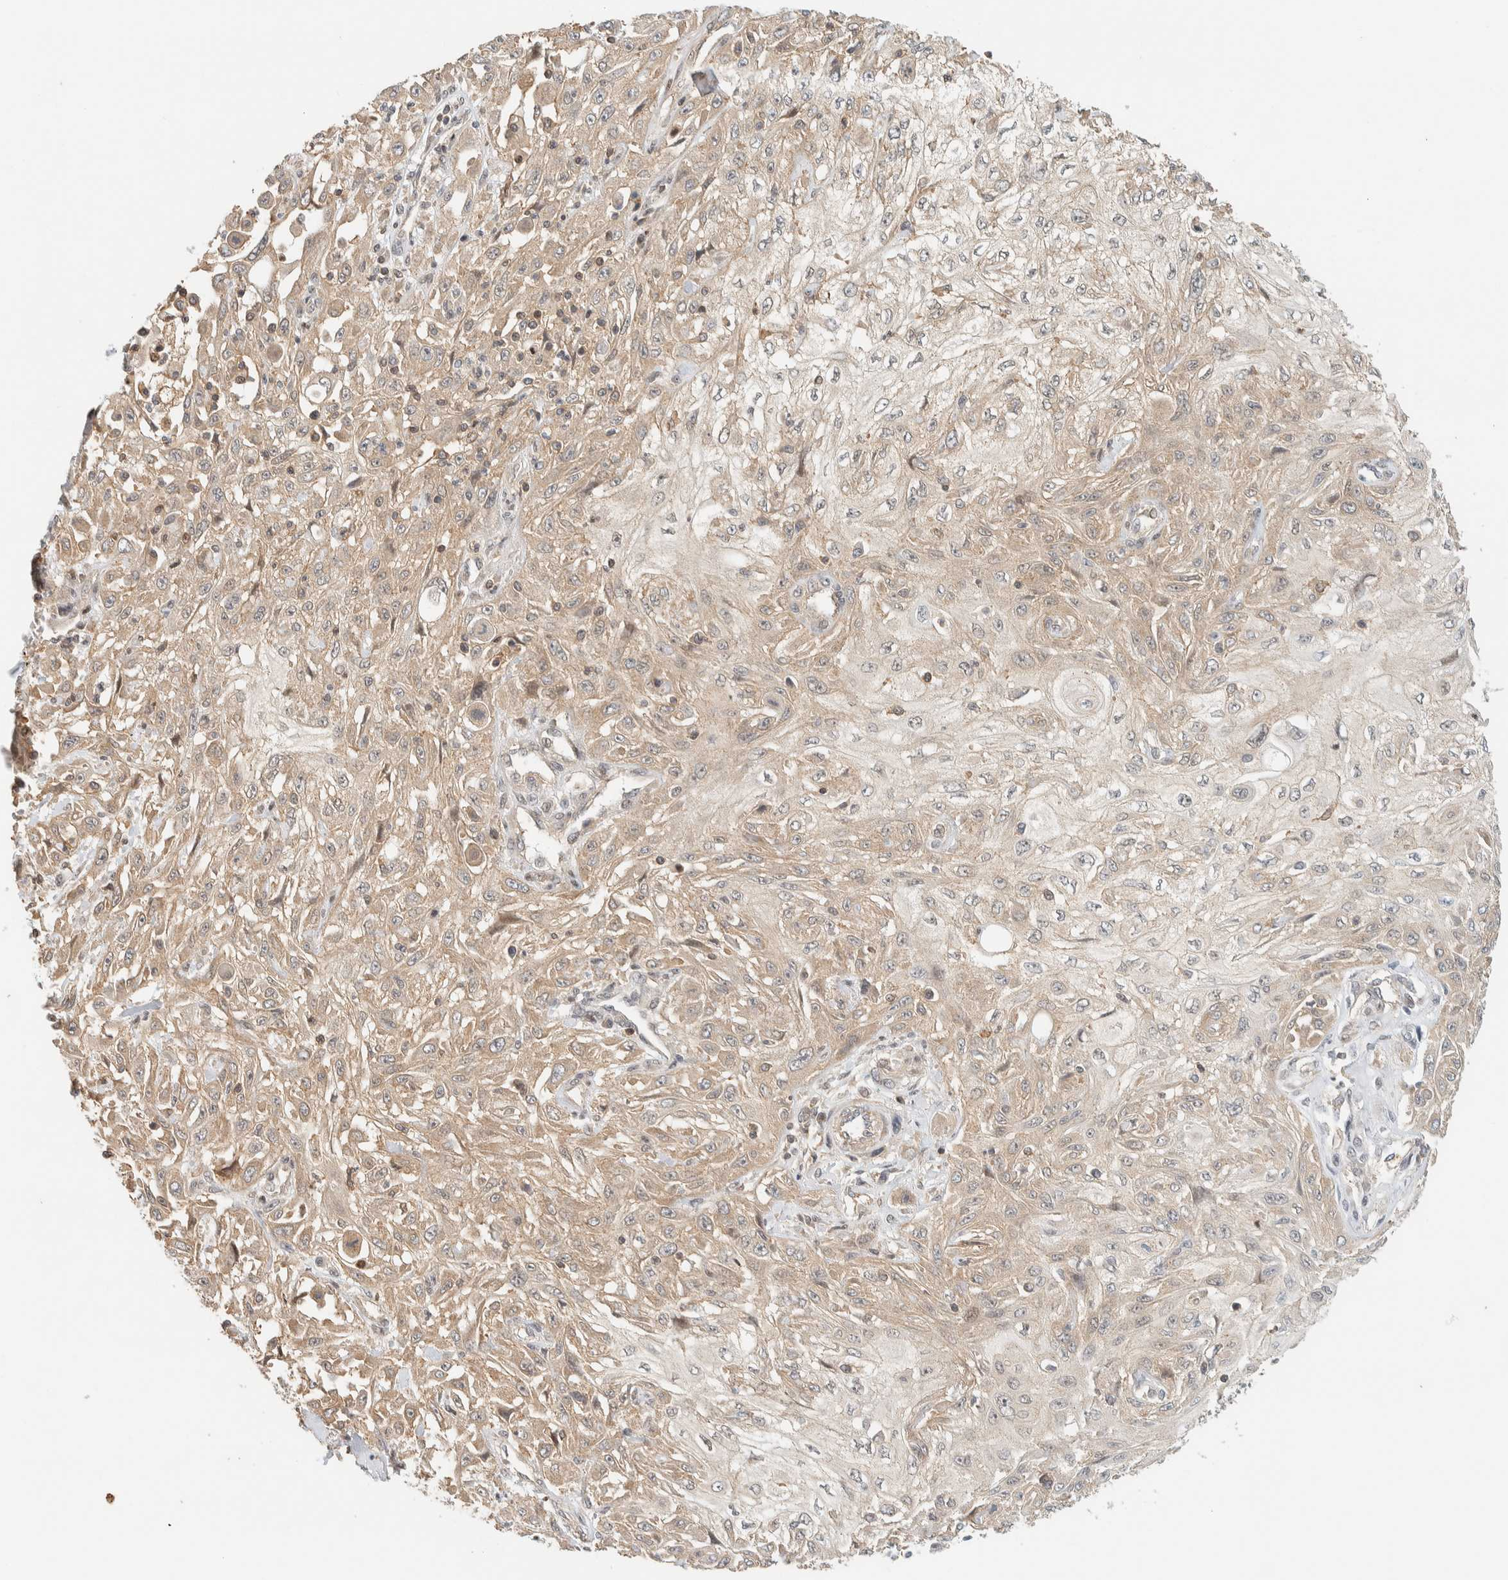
{"staining": {"intensity": "weak", "quantity": ">75%", "location": "cytoplasmic/membranous"}, "tissue": "skin cancer", "cell_type": "Tumor cells", "image_type": "cancer", "snomed": [{"axis": "morphology", "description": "Squamous cell carcinoma, NOS"}, {"axis": "morphology", "description": "Squamous cell carcinoma, metastatic, NOS"}, {"axis": "topography", "description": "Skin"}, {"axis": "topography", "description": "Lymph node"}], "caption": "Immunohistochemistry of human skin metastatic squamous cell carcinoma reveals low levels of weak cytoplasmic/membranous expression in approximately >75% of tumor cells.", "gene": "ARFGEF1", "patient": {"sex": "male", "age": 75}}